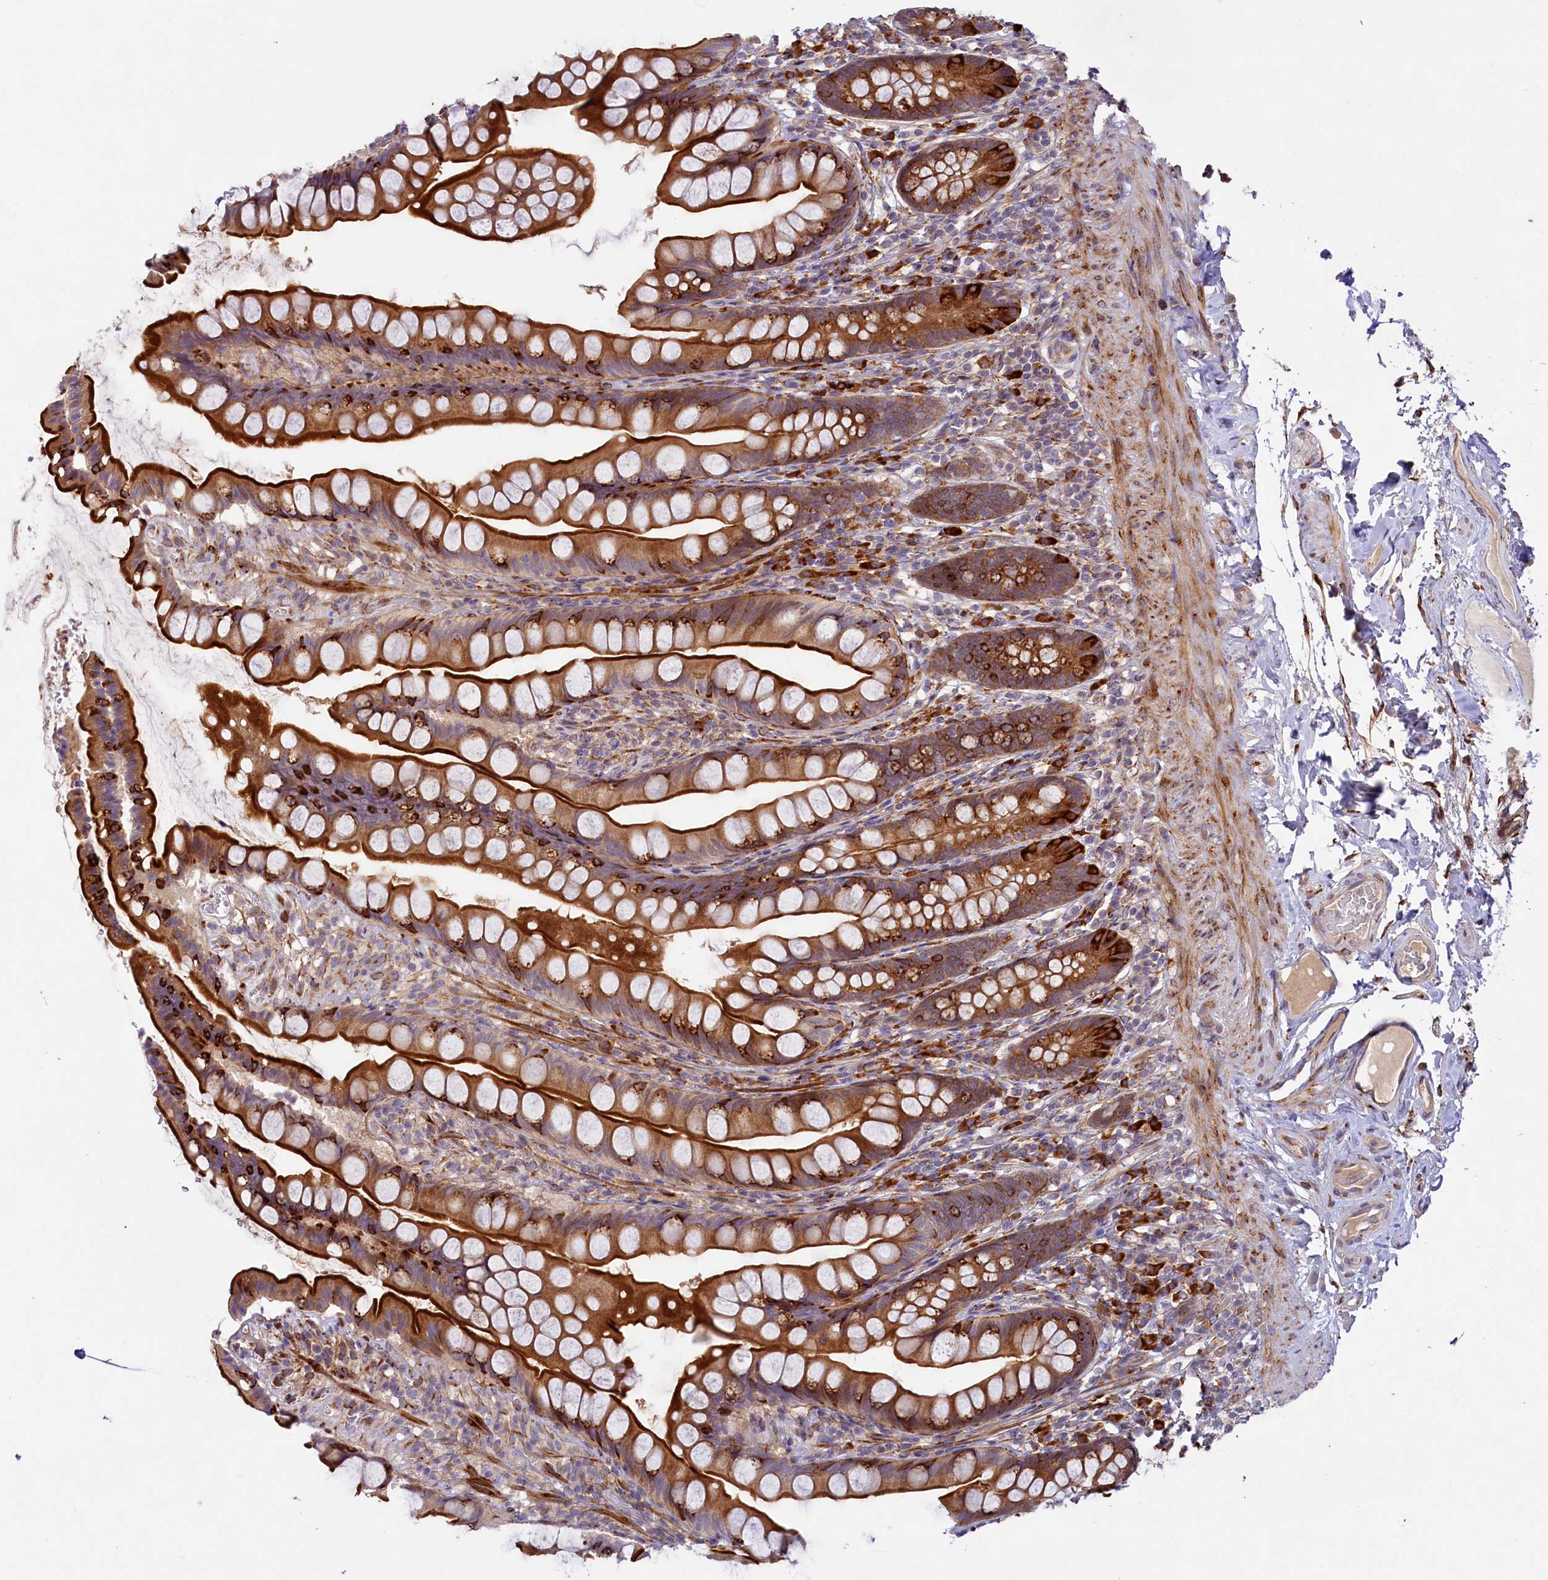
{"staining": {"intensity": "strong", "quantity": ">75%", "location": "cytoplasmic/membranous"}, "tissue": "small intestine", "cell_type": "Glandular cells", "image_type": "normal", "snomed": [{"axis": "morphology", "description": "Normal tissue, NOS"}, {"axis": "topography", "description": "Small intestine"}], "caption": "Strong cytoplasmic/membranous protein expression is appreciated in about >75% of glandular cells in small intestine.", "gene": "SSC5D", "patient": {"sex": "male", "age": 70}}